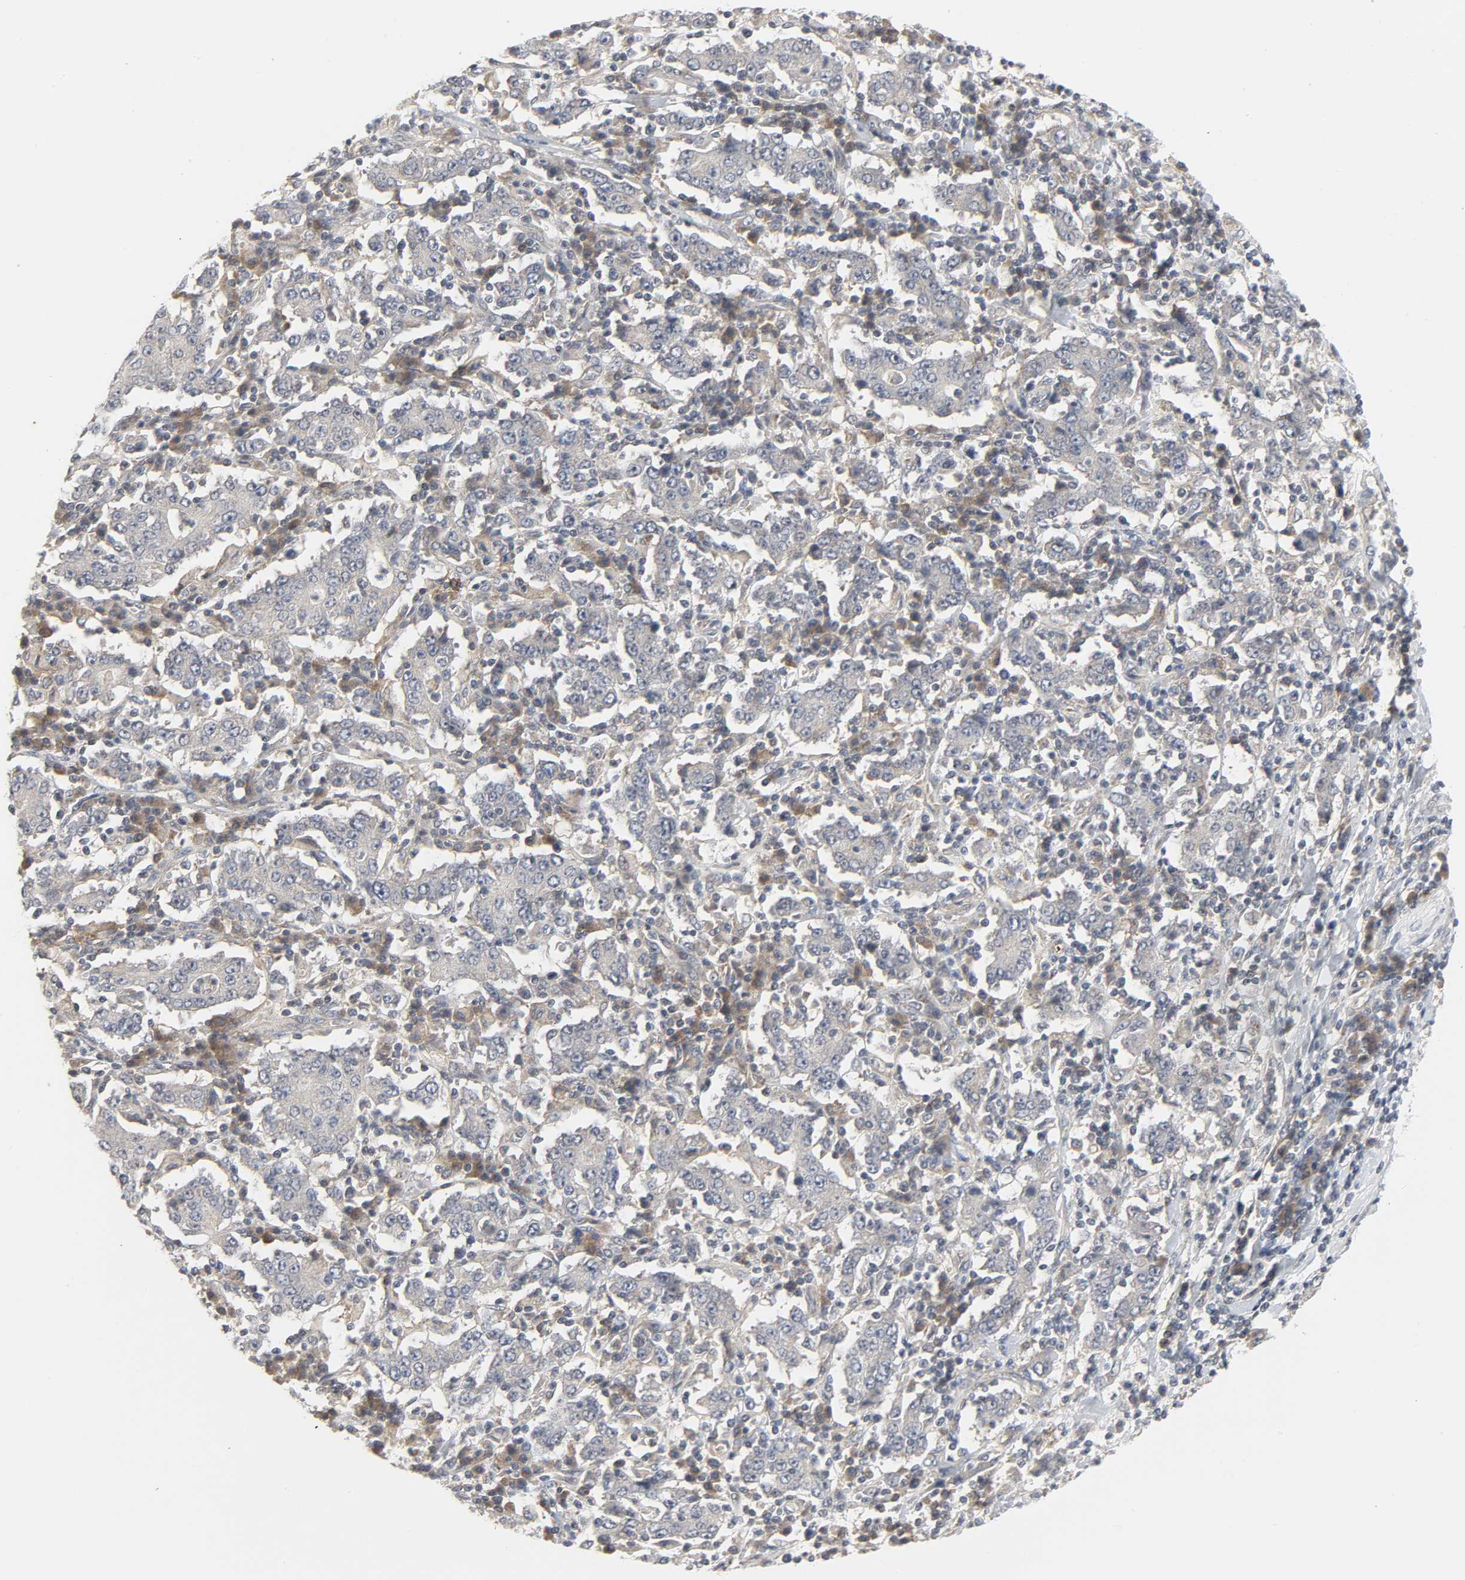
{"staining": {"intensity": "weak", "quantity": "25%-75%", "location": "cytoplasmic/membranous"}, "tissue": "stomach cancer", "cell_type": "Tumor cells", "image_type": "cancer", "snomed": [{"axis": "morphology", "description": "Normal tissue, NOS"}, {"axis": "morphology", "description": "Adenocarcinoma, NOS"}, {"axis": "topography", "description": "Stomach, upper"}, {"axis": "topography", "description": "Stomach"}], "caption": "IHC image of neoplastic tissue: stomach cancer (adenocarcinoma) stained using immunohistochemistry reveals low levels of weak protein expression localized specifically in the cytoplasmic/membranous of tumor cells, appearing as a cytoplasmic/membranous brown color.", "gene": "CLIP1", "patient": {"sex": "male", "age": 59}}